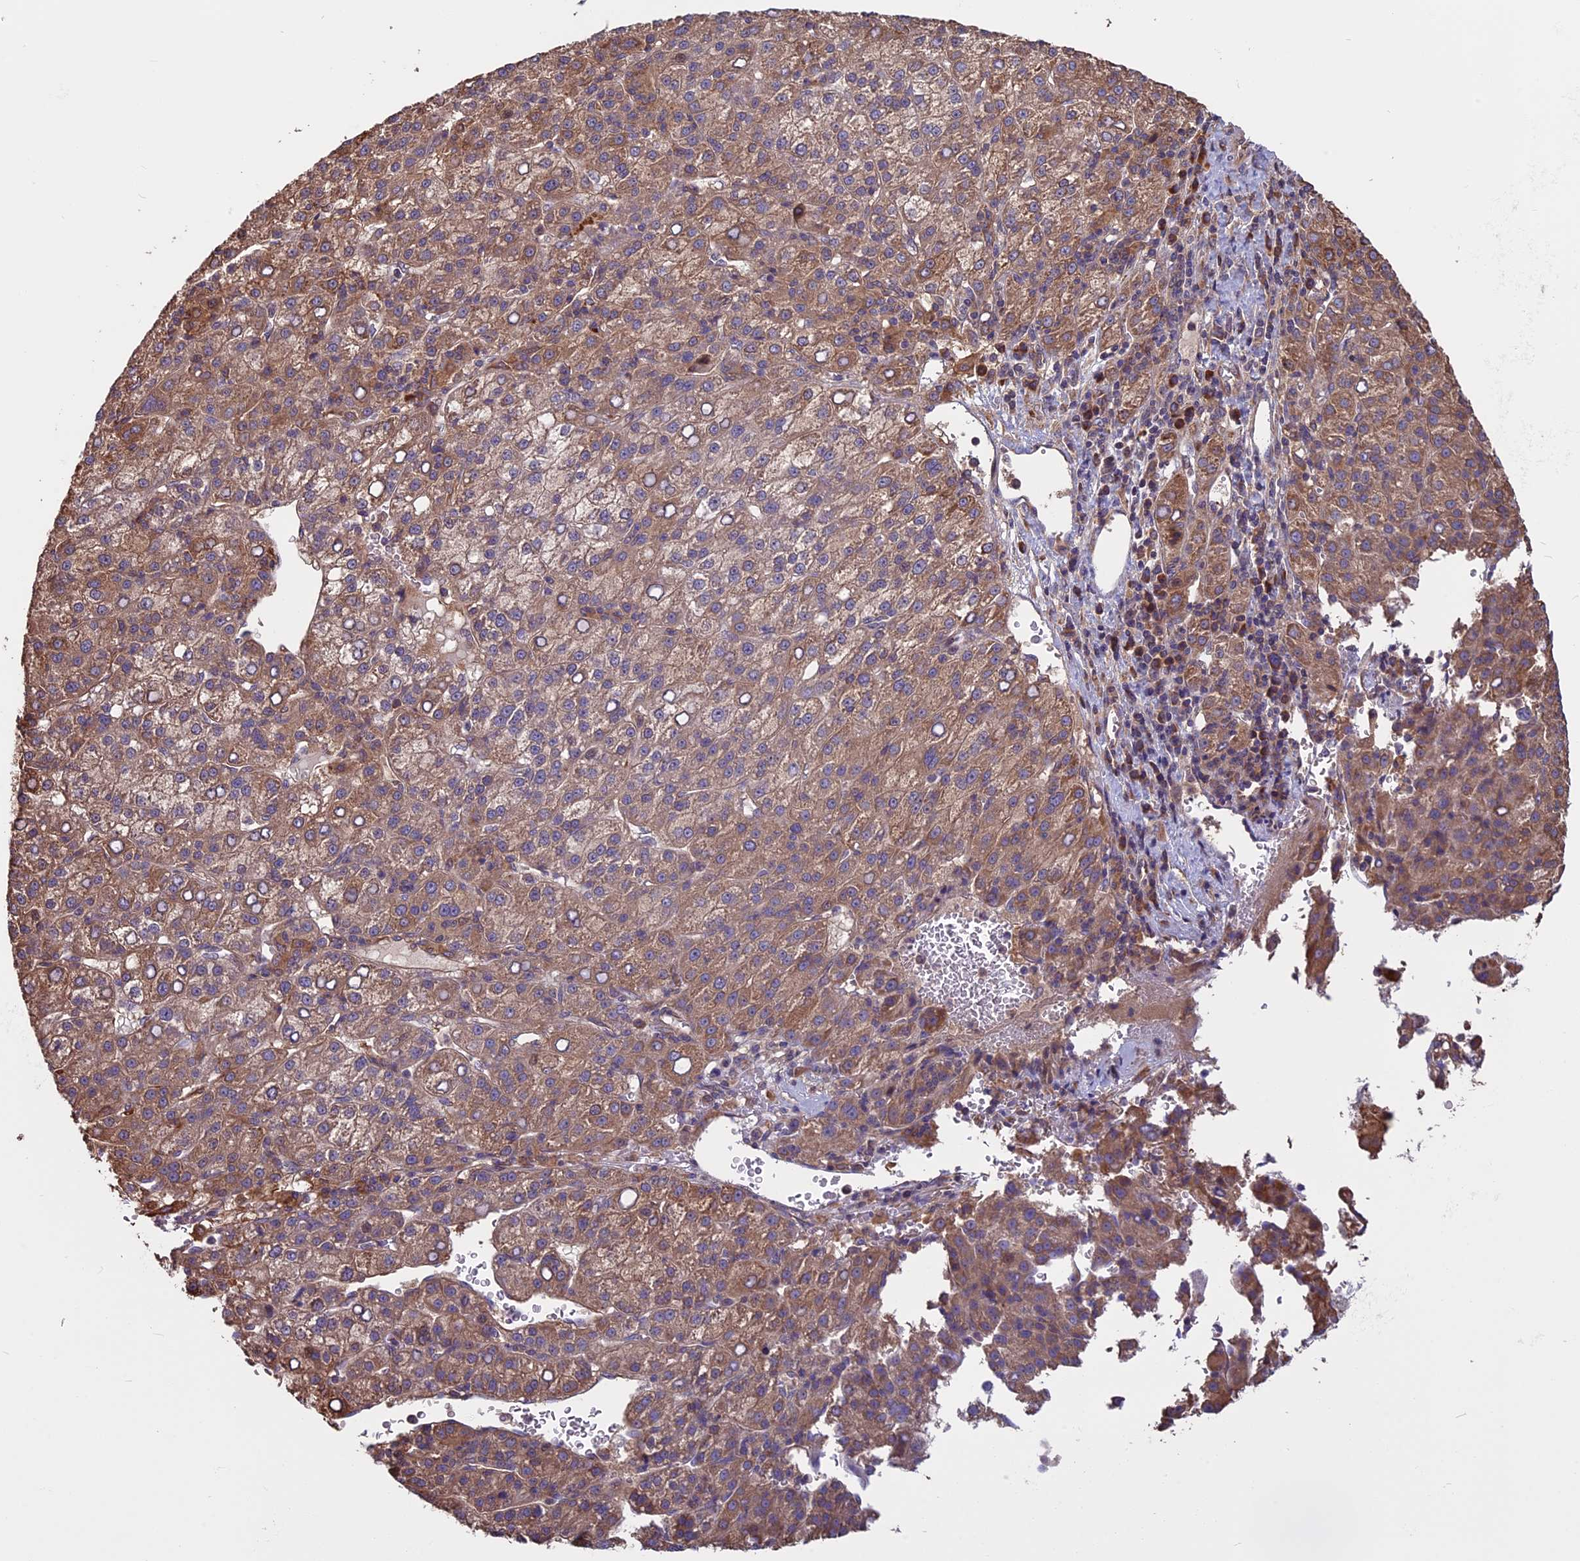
{"staining": {"intensity": "moderate", "quantity": "25%-75%", "location": "cytoplasmic/membranous"}, "tissue": "liver cancer", "cell_type": "Tumor cells", "image_type": "cancer", "snomed": [{"axis": "morphology", "description": "Carcinoma, Hepatocellular, NOS"}, {"axis": "topography", "description": "Liver"}], "caption": "Moderate cytoplasmic/membranous expression is appreciated in about 25%-75% of tumor cells in liver cancer (hepatocellular carcinoma).", "gene": "VWA3A", "patient": {"sex": "female", "age": 58}}